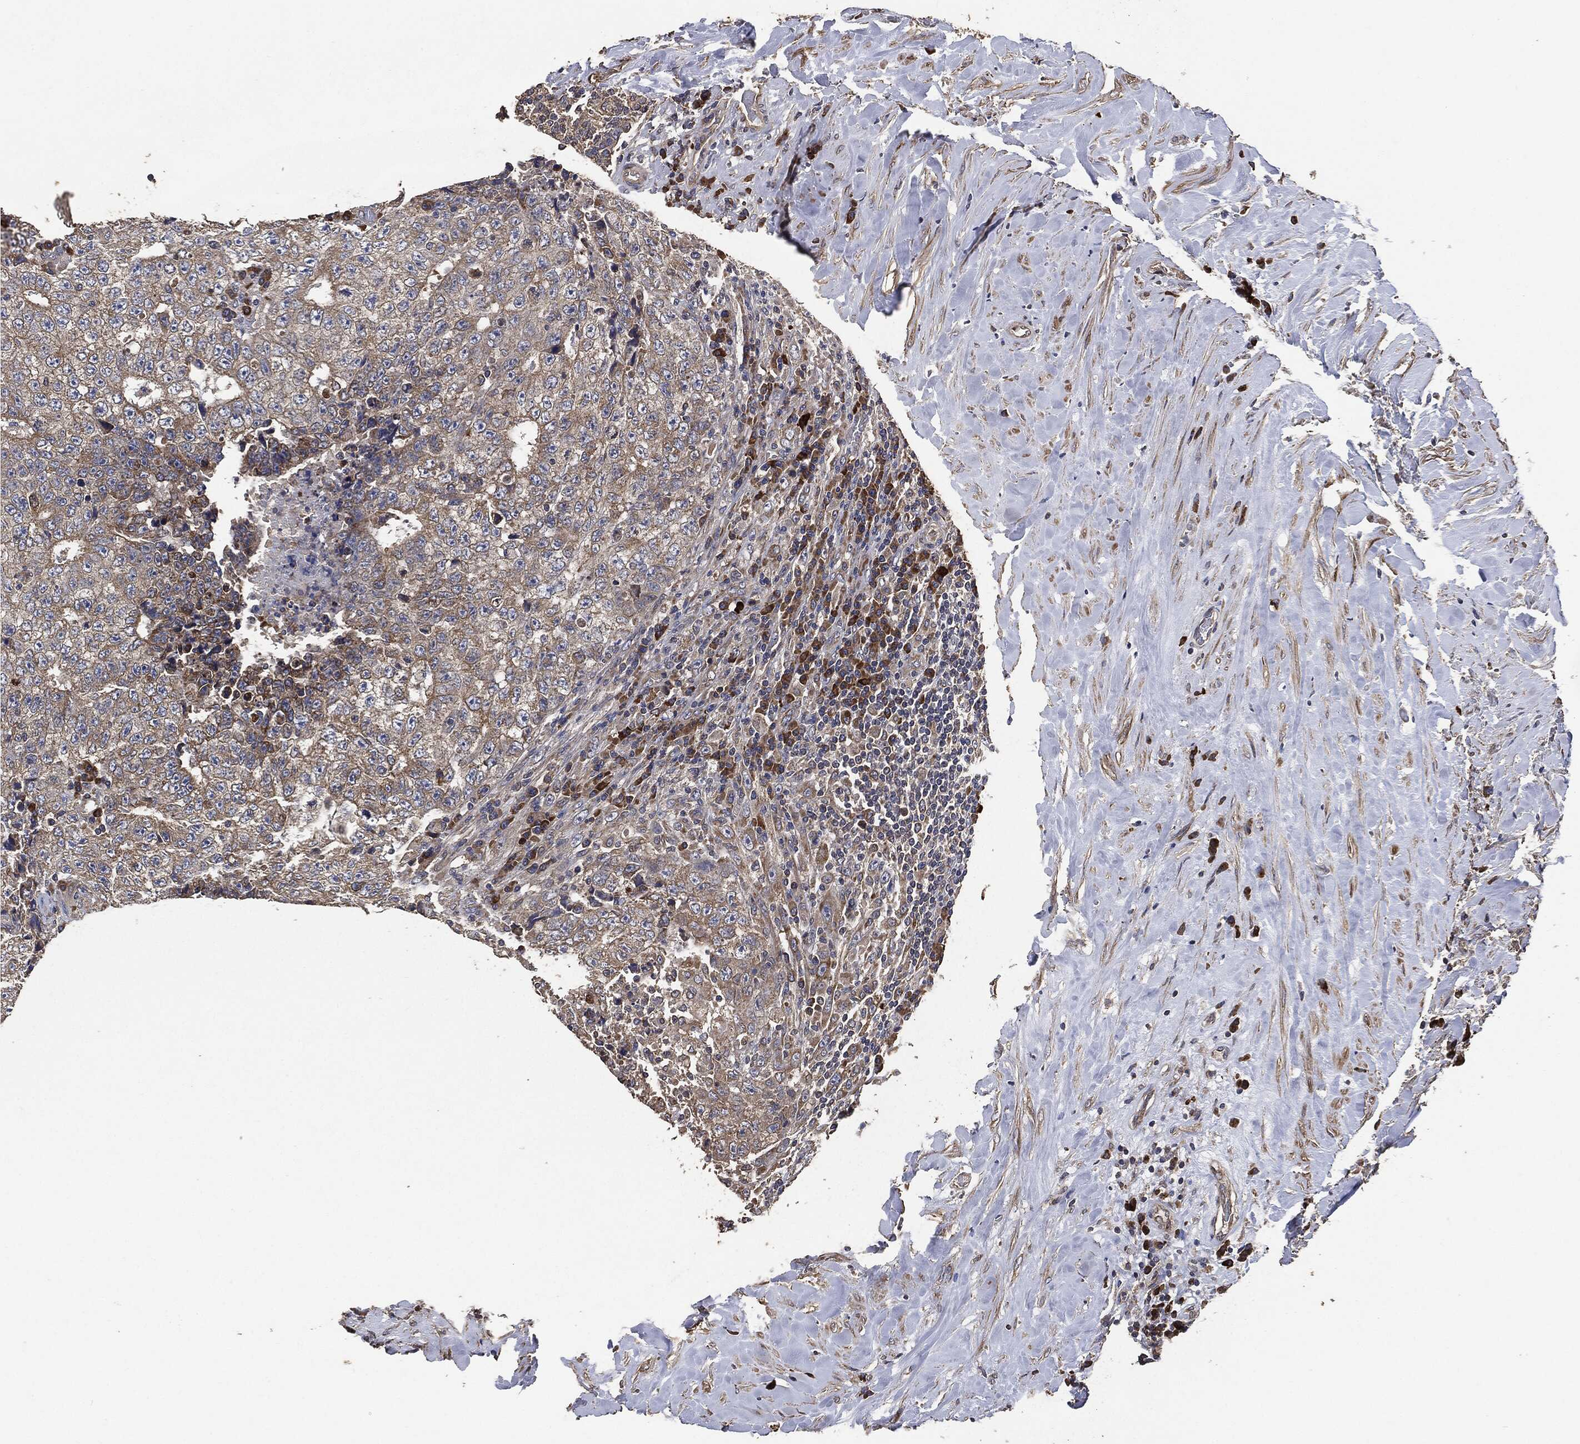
{"staining": {"intensity": "moderate", "quantity": "<25%", "location": "cytoplasmic/membranous"}, "tissue": "testis cancer", "cell_type": "Tumor cells", "image_type": "cancer", "snomed": [{"axis": "morphology", "description": "Necrosis, NOS"}, {"axis": "morphology", "description": "Carcinoma, Embryonal, NOS"}, {"axis": "topography", "description": "Testis"}], "caption": "A low amount of moderate cytoplasmic/membranous staining is identified in approximately <25% of tumor cells in embryonal carcinoma (testis) tissue.", "gene": "STK3", "patient": {"sex": "male", "age": 19}}